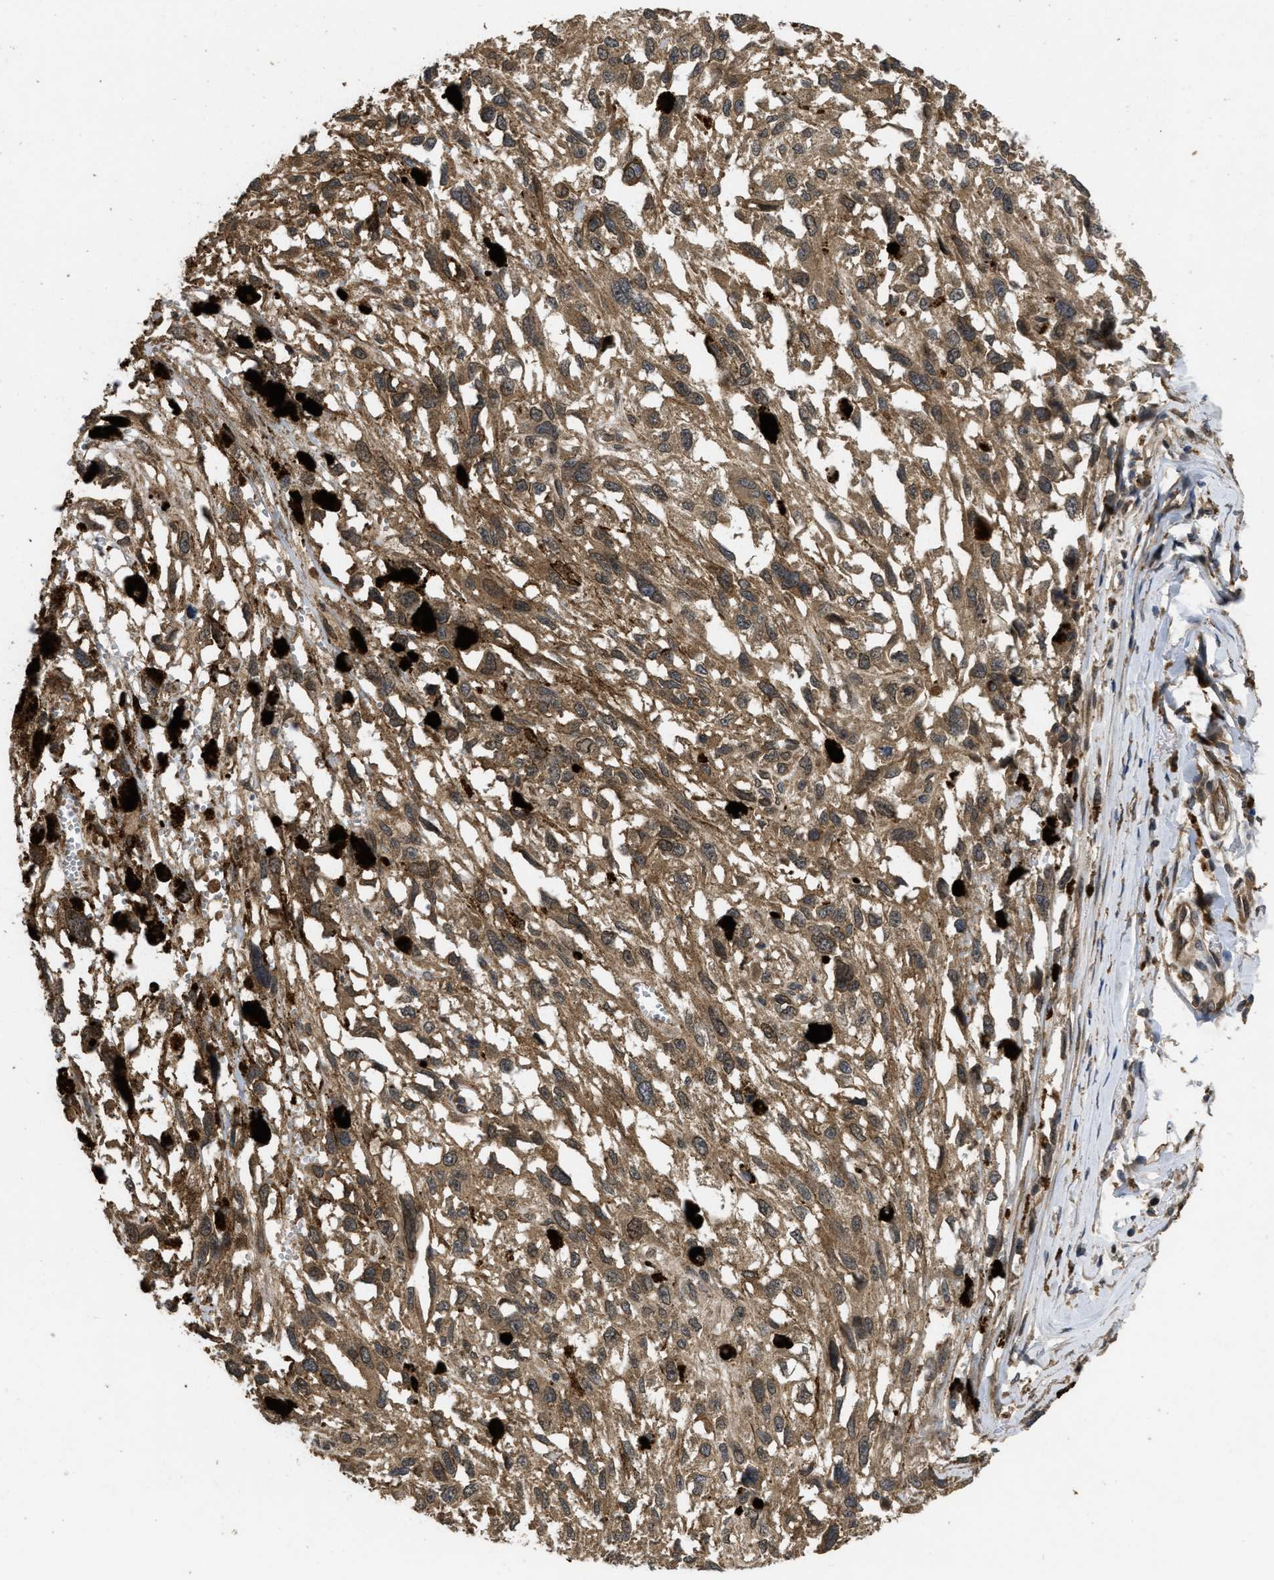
{"staining": {"intensity": "moderate", "quantity": ">75%", "location": "cytoplasmic/membranous"}, "tissue": "melanoma", "cell_type": "Tumor cells", "image_type": "cancer", "snomed": [{"axis": "morphology", "description": "Malignant melanoma, Metastatic site"}, {"axis": "topography", "description": "Lymph node"}], "caption": "DAB immunohistochemical staining of malignant melanoma (metastatic site) shows moderate cytoplasmic/membranous protein positivity in about >75% of tumor cells. (brown staining indicates protein expression, while blue staining denotes nuclei).", "gene": "FZD6", "patient": {"sex": "male", "age": 59}}